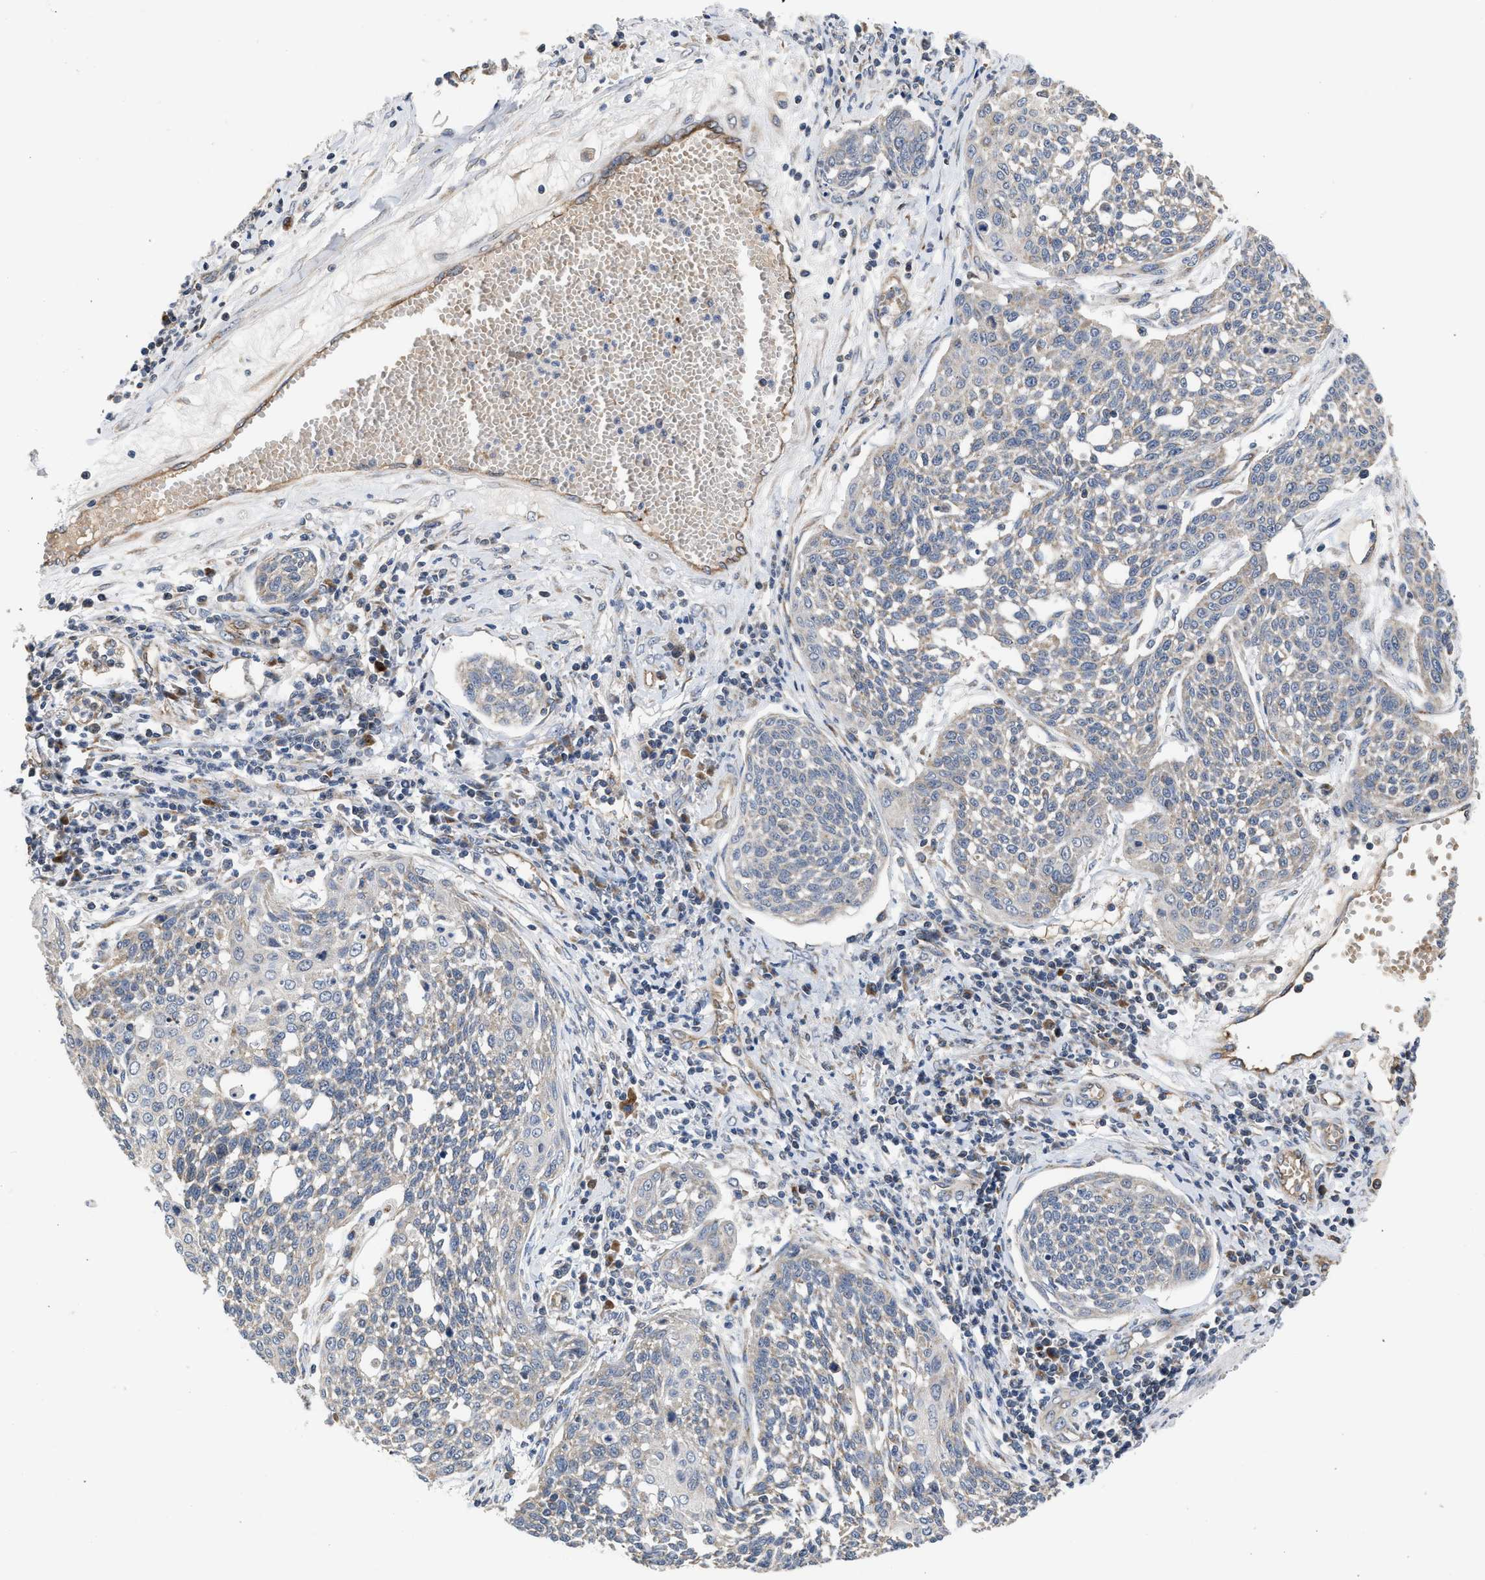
{"staining": {"intensity": "weak", "quantity": ">75%", "location": "cytoplasmic/membranous"}, "tissue": "cervical cancer", "cell_type": "Tumor cells", "image_type": "cancer", "snomed": [{"axis": "morphology", "description": "Squamous cell carcinoma, NOS"}, {"axis": "topography", "description": "Cervix"}], "caption": "A low amount of weak cytoplasmic/membranous expression is appreciated in approximately >75% of tumor cells in cervical squamous cell carcinoma tissue. (Brightfield microscopy of DAB IHC at high magnification).", "gene": "PIM1", "patient": {"sex": "female", "age": 34}}